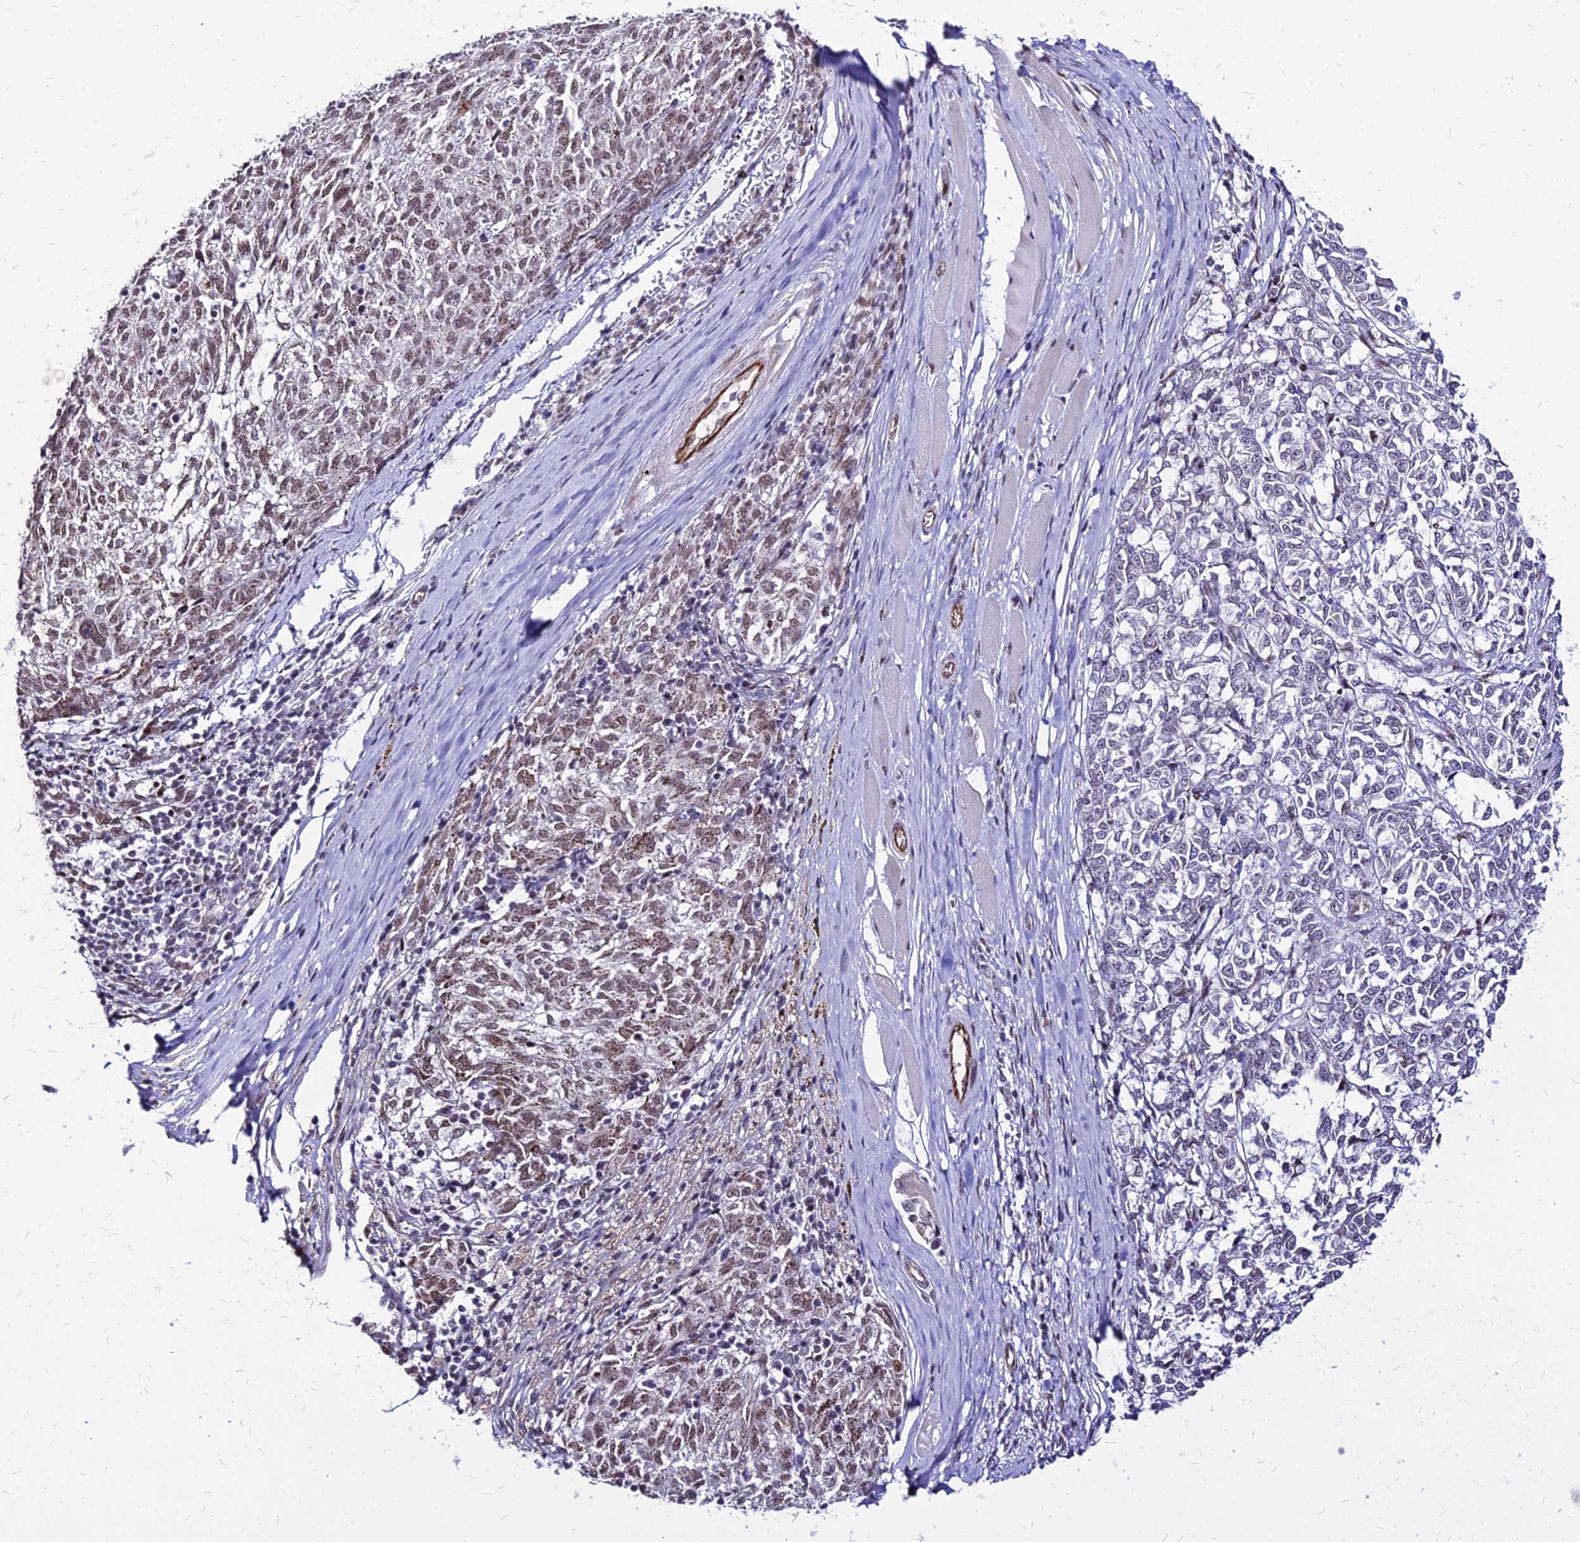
{"staining": {"intensity": "moderate", "quantity": "25%-75%", "location": "nuclear"}, "tissue": "melanoma", "cell_type": "Tumor cells", "image_type": "cancer", "snomed": [{"axis": "morphology", "description": "Malignant melanoma, NOS"}, {"axis": "topography", "description": "Skin"}], "caption": "A micrograph showing moderate nuclear positivity in approximately 25%-75% of tumor cells in malignant melanoma, as visualized by brown immunohistochemical staining.", "gene": "FDX2", "patient": {"sex": "female", "age": 72}}